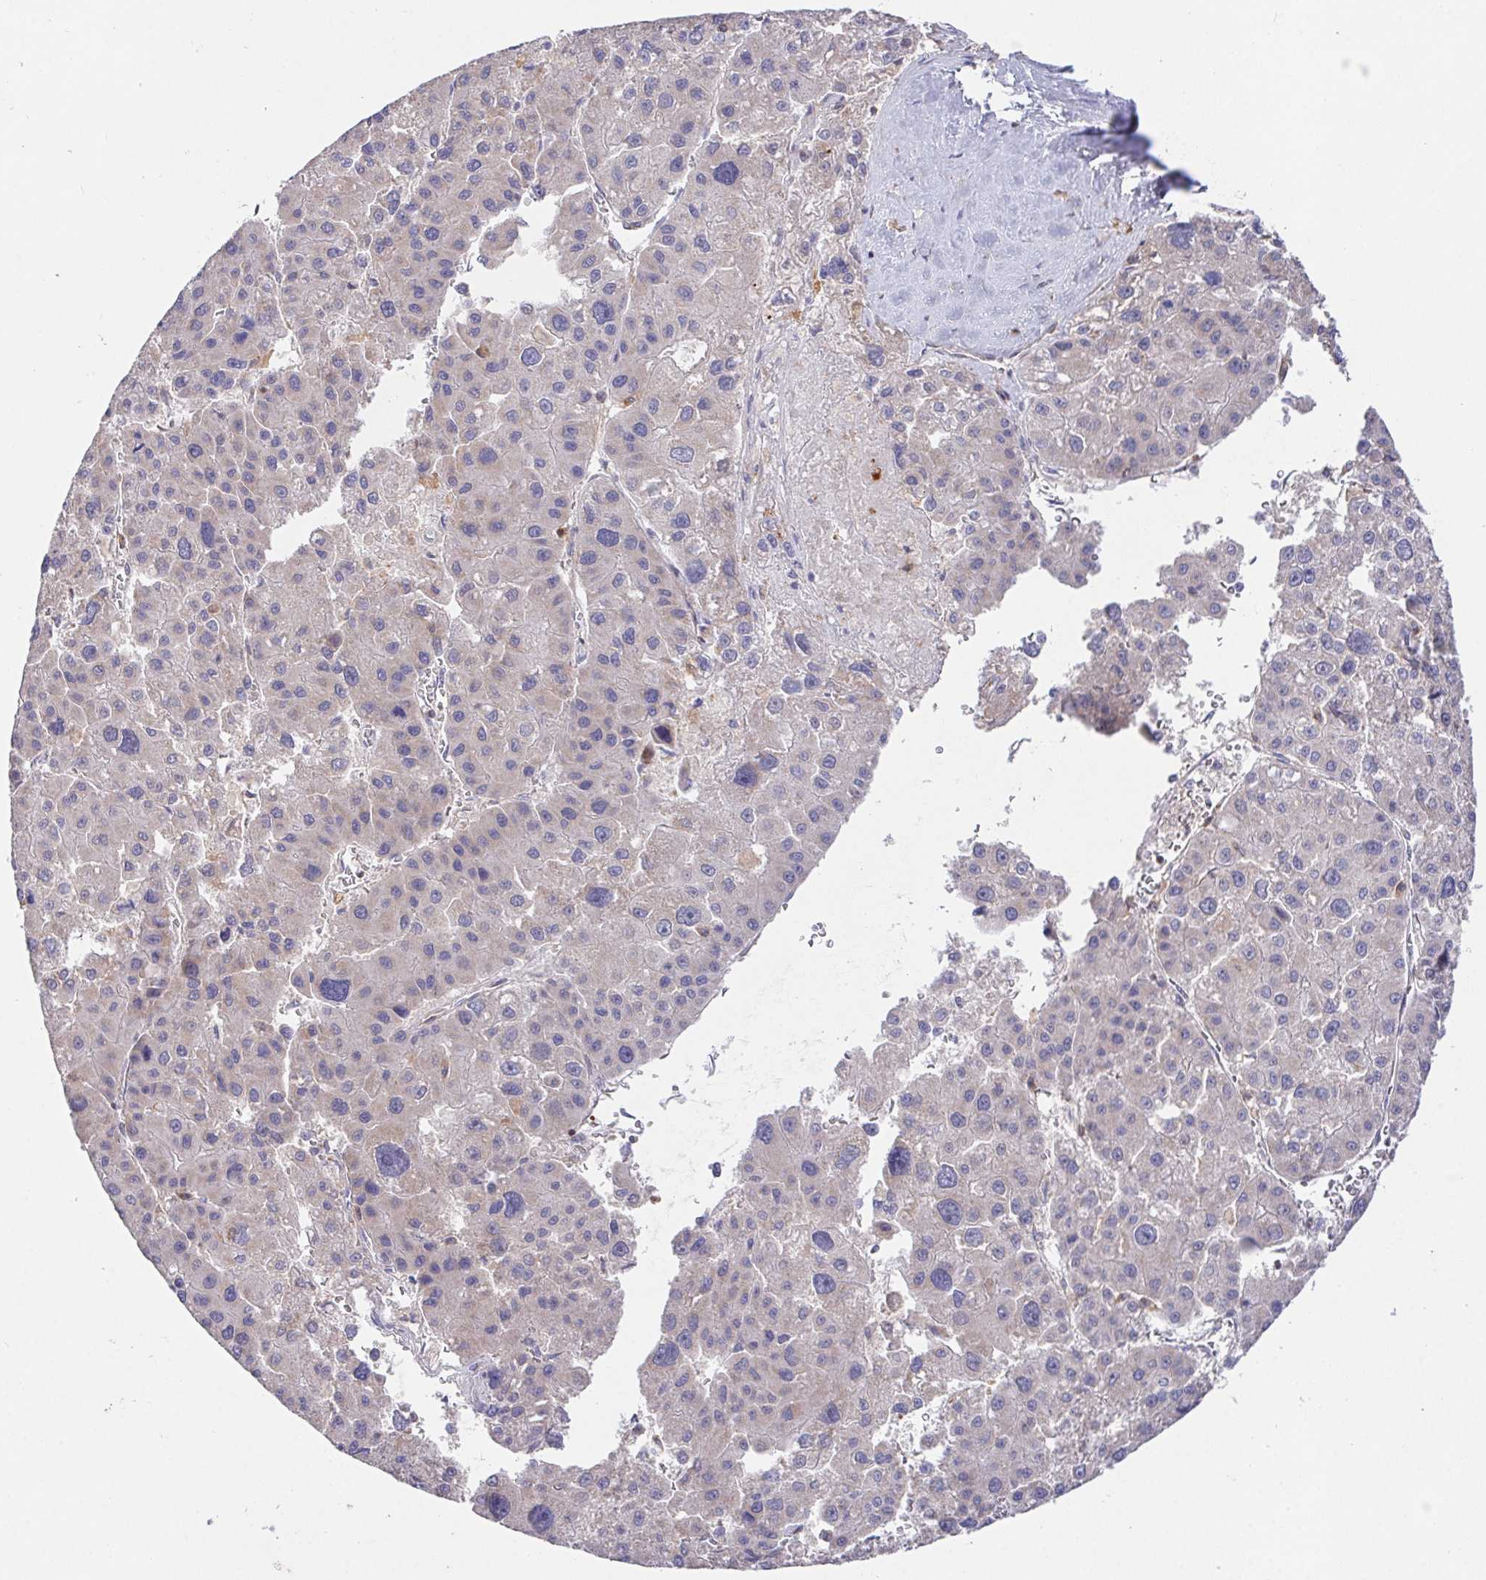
{"staining": {"intensity": "negative", "quantity": "none", "location": "none"}, "tissue": "liver cancer", "cell_type": "Tumor cells", "image_type": "cancer", "snomed": [{"axis": "morphology", "description": "Carcinoma, Hepatocellular, NOS"}, {"axis": "topography", "description": "Liver"}], "caption": "A high-resolution micrograph shows immunohistochemistry staining of liver cancer, which shows no significant positivity in tumor cells.", "gene": "FAM241A", "patient": {"sex": "male", "age": 73}}